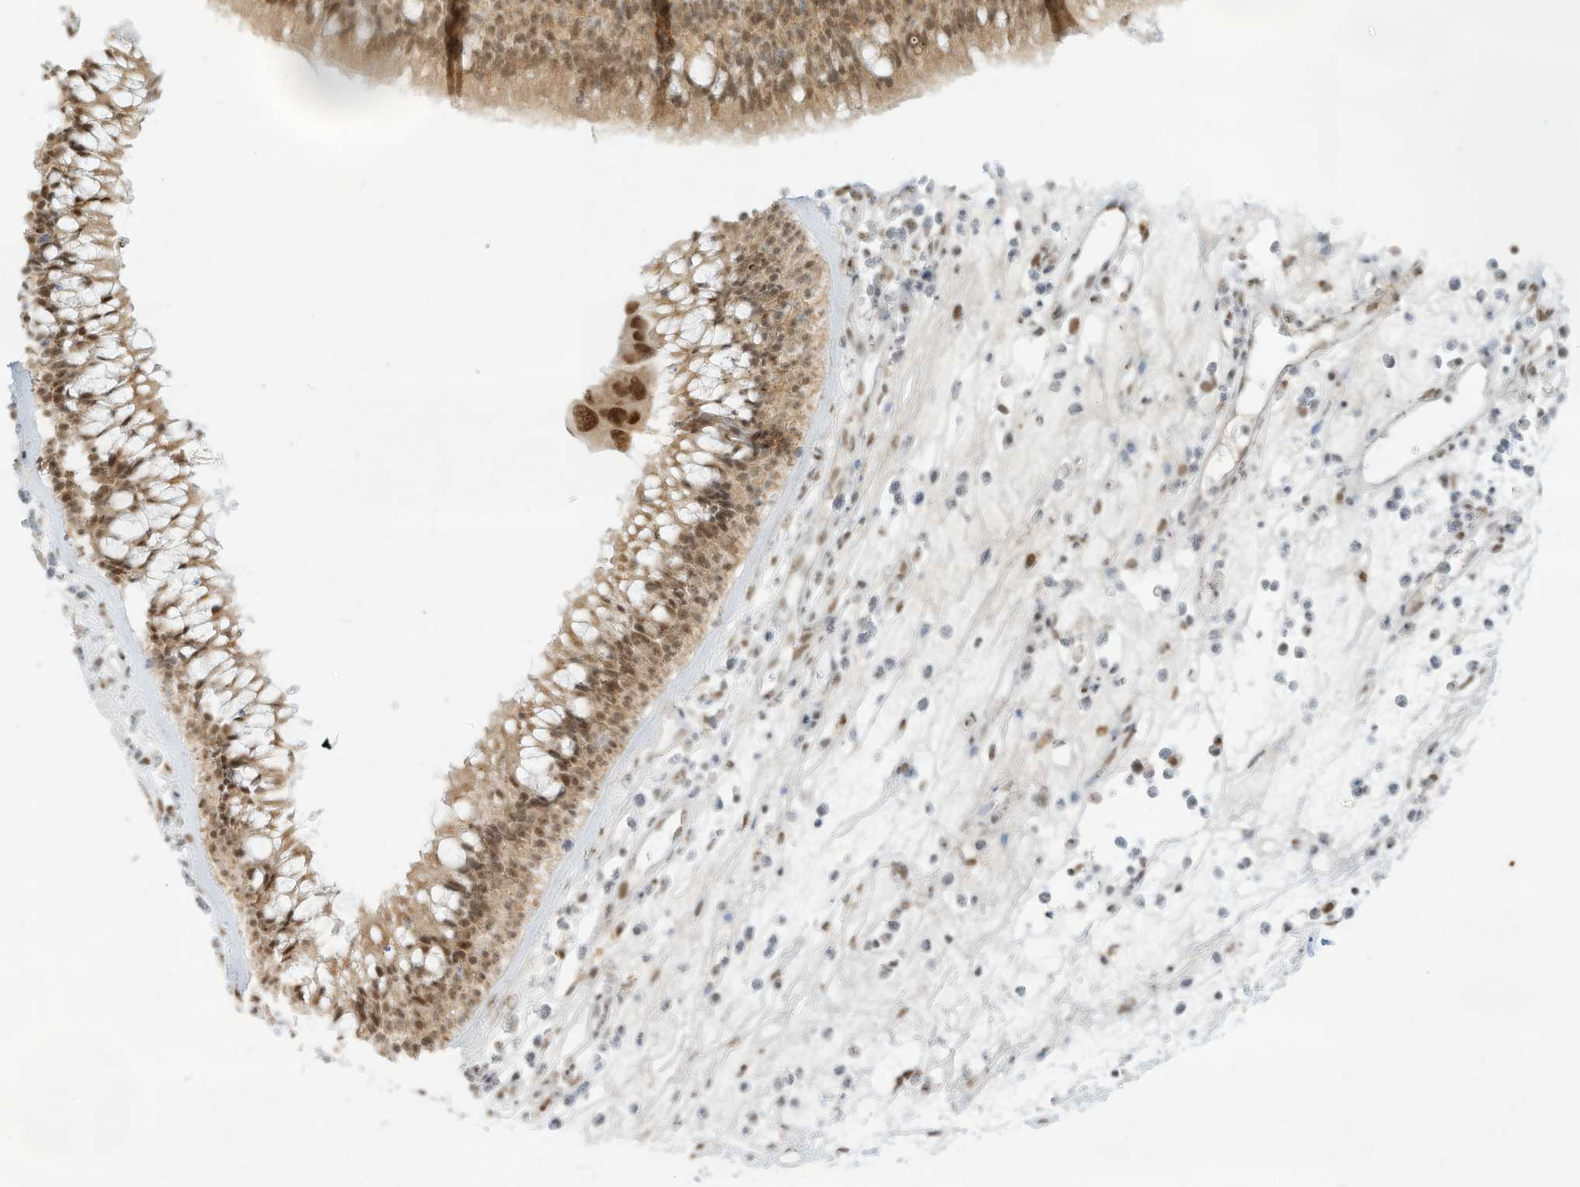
{"staining": {"intensity": "moderate", "quantity": ">75%", "location": "cytoplasmic/membranous,nuclear"}, "tissue": "nasopharynx", "cell_type": "Respiratory epithelial cells", "image_type": "normal", "snomed": [{"axis": "morphology", "description": "Normal tissue, NOS"}, {"axis": "morphology", "description": "Inflammation, NOS"}, {"axis": "morphology", "description": "Malignant melanoma, Metastatic site"}, {"axis": "topography", "description": "Nasopharynx"}], "caption": "High-magnification brightfield microscopy of normal nasopharynx stained with DAB (brown) and counterstained with hematoxylin (blue). respiratory epithelial cells exhibit moderate cytoplasmic/membranous,nuclear positivity is seen in approximately>75% of cells. Nuclei are stained in blue.", "gene": "NHSL1", "patient": {"sex": "male", "age": 70}}